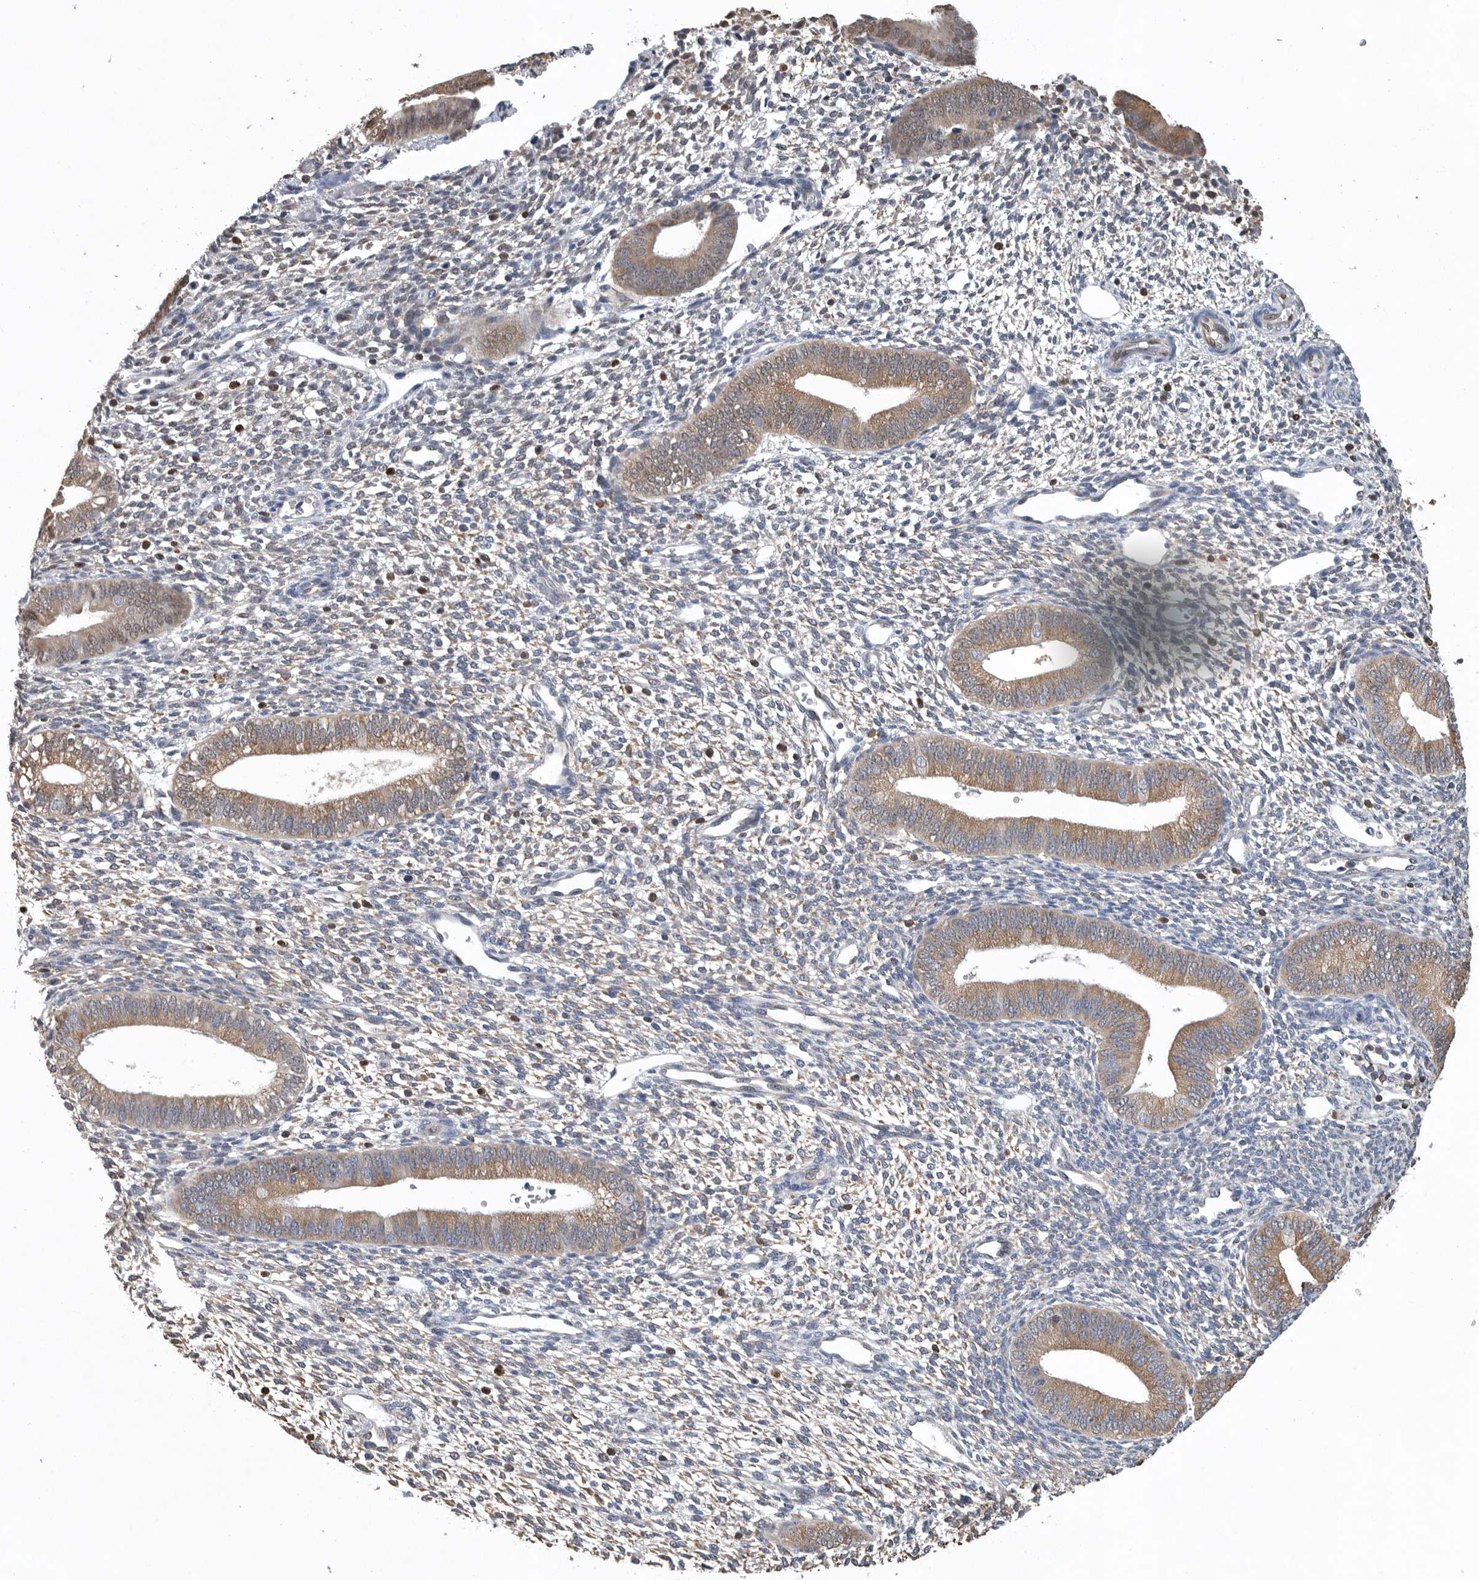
{"staining": {"intensity": "negative", "quantity": "none", "location": "none"}, "tissue": "endometrium", "cell_type": "Cells in endometrial stroma", "image_type": "normal", "snomed": [{"axis": "morphology", "description": "Normal tissue, NOS"}, {"axis": "topography", "description": "Endometrium"}], "caption": "Immunohistochemistry micrograph of unremarkable endometrium: endometrium stained with DAB (3,3'-diaminobenzidine) shows no significant protein expression in cells in endometrial stroma.", "gene": "PDCD4", "patient": {"sex": "female", "age": 46}}